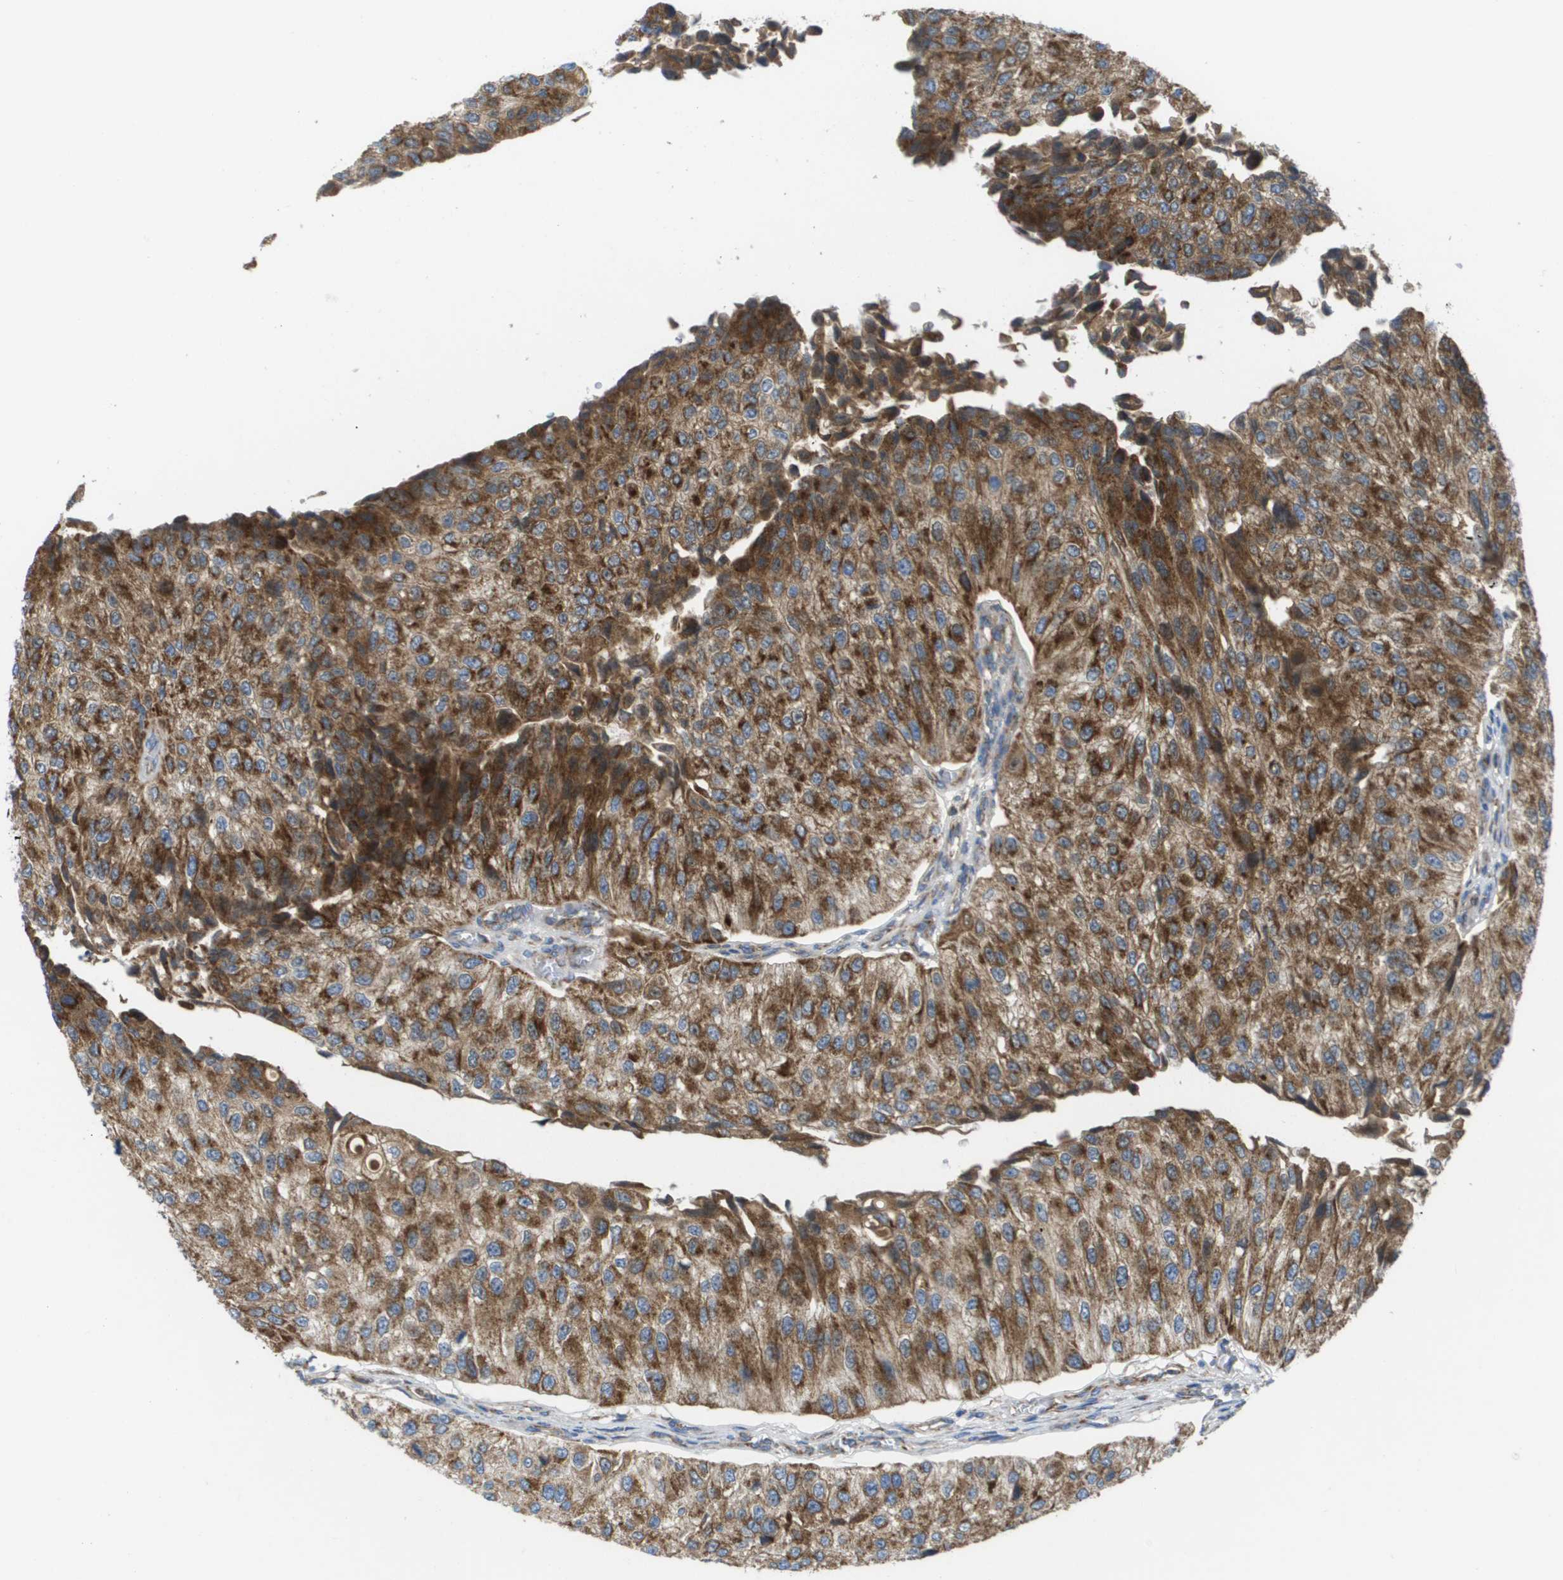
{"staining": {"intensity": "moderate", "quantity": ">75%", "location": "cytoplasmic/membranous"}, "tissue": "urothelial cancer", "cell_type": "Tumor cells", "image_type": "cancer", "snomed": [{"axis": "morphology", "description": "Urothelial carcinoma, High grade"}, {"axis": "topography", "description": "Kidney"}, {"axis": "topography", "description": "Urinary bladder"}], "caption": "An immunohistochemistry micrograph of tumor tissue is shown. Protein staining in brown shows moderate cytoplasmic/membranous positivity in urothelial cancer within tumor cells.", "gene": "FIS1", "patient": {"sex": "male", "age": 77}}